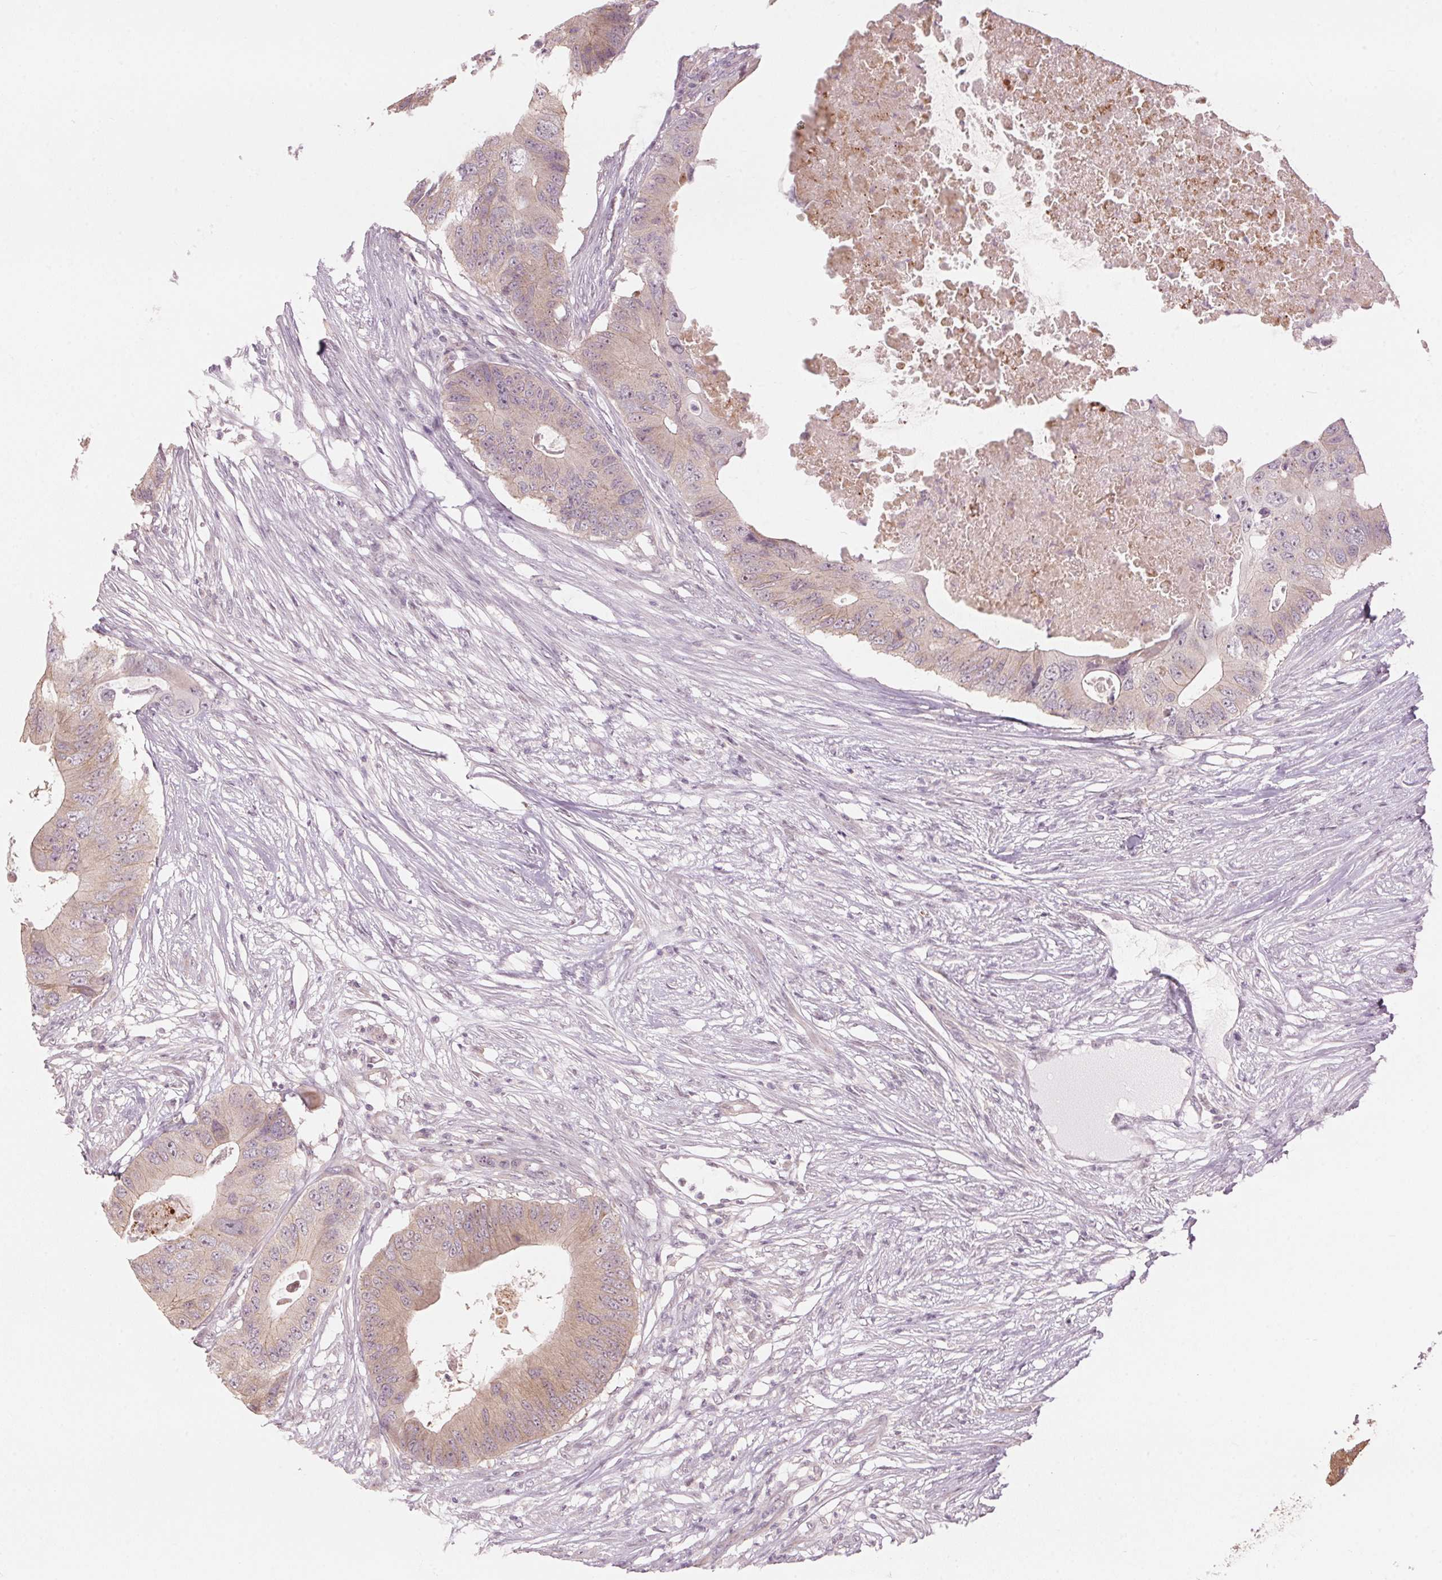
{"staining": {"intensity": "weak", "quantity": "25%-75%", "location": "cytoplasmic/membranous"}, "tissue": "colorectal cancer", "cell_type": "Tumor cells", "image_type": "cancer", "snomed": [{"axis": "morphology", "description": "Adenocarcinoma, NOS"}, {"axis": "topography", "description": "Colon"}], "caption": "Protein analysis of adenocarcinoma (colorectal) tissue shows weak cytoplasmic/membranous expression in about 25%-75% of tumor cells. (DAB (3,3'-diaminobenzidine) IHC, brown staining for protein, blue staining for nuclei).", "gene": "TMED6", "patient": {"sex": "male", "age": 71}}